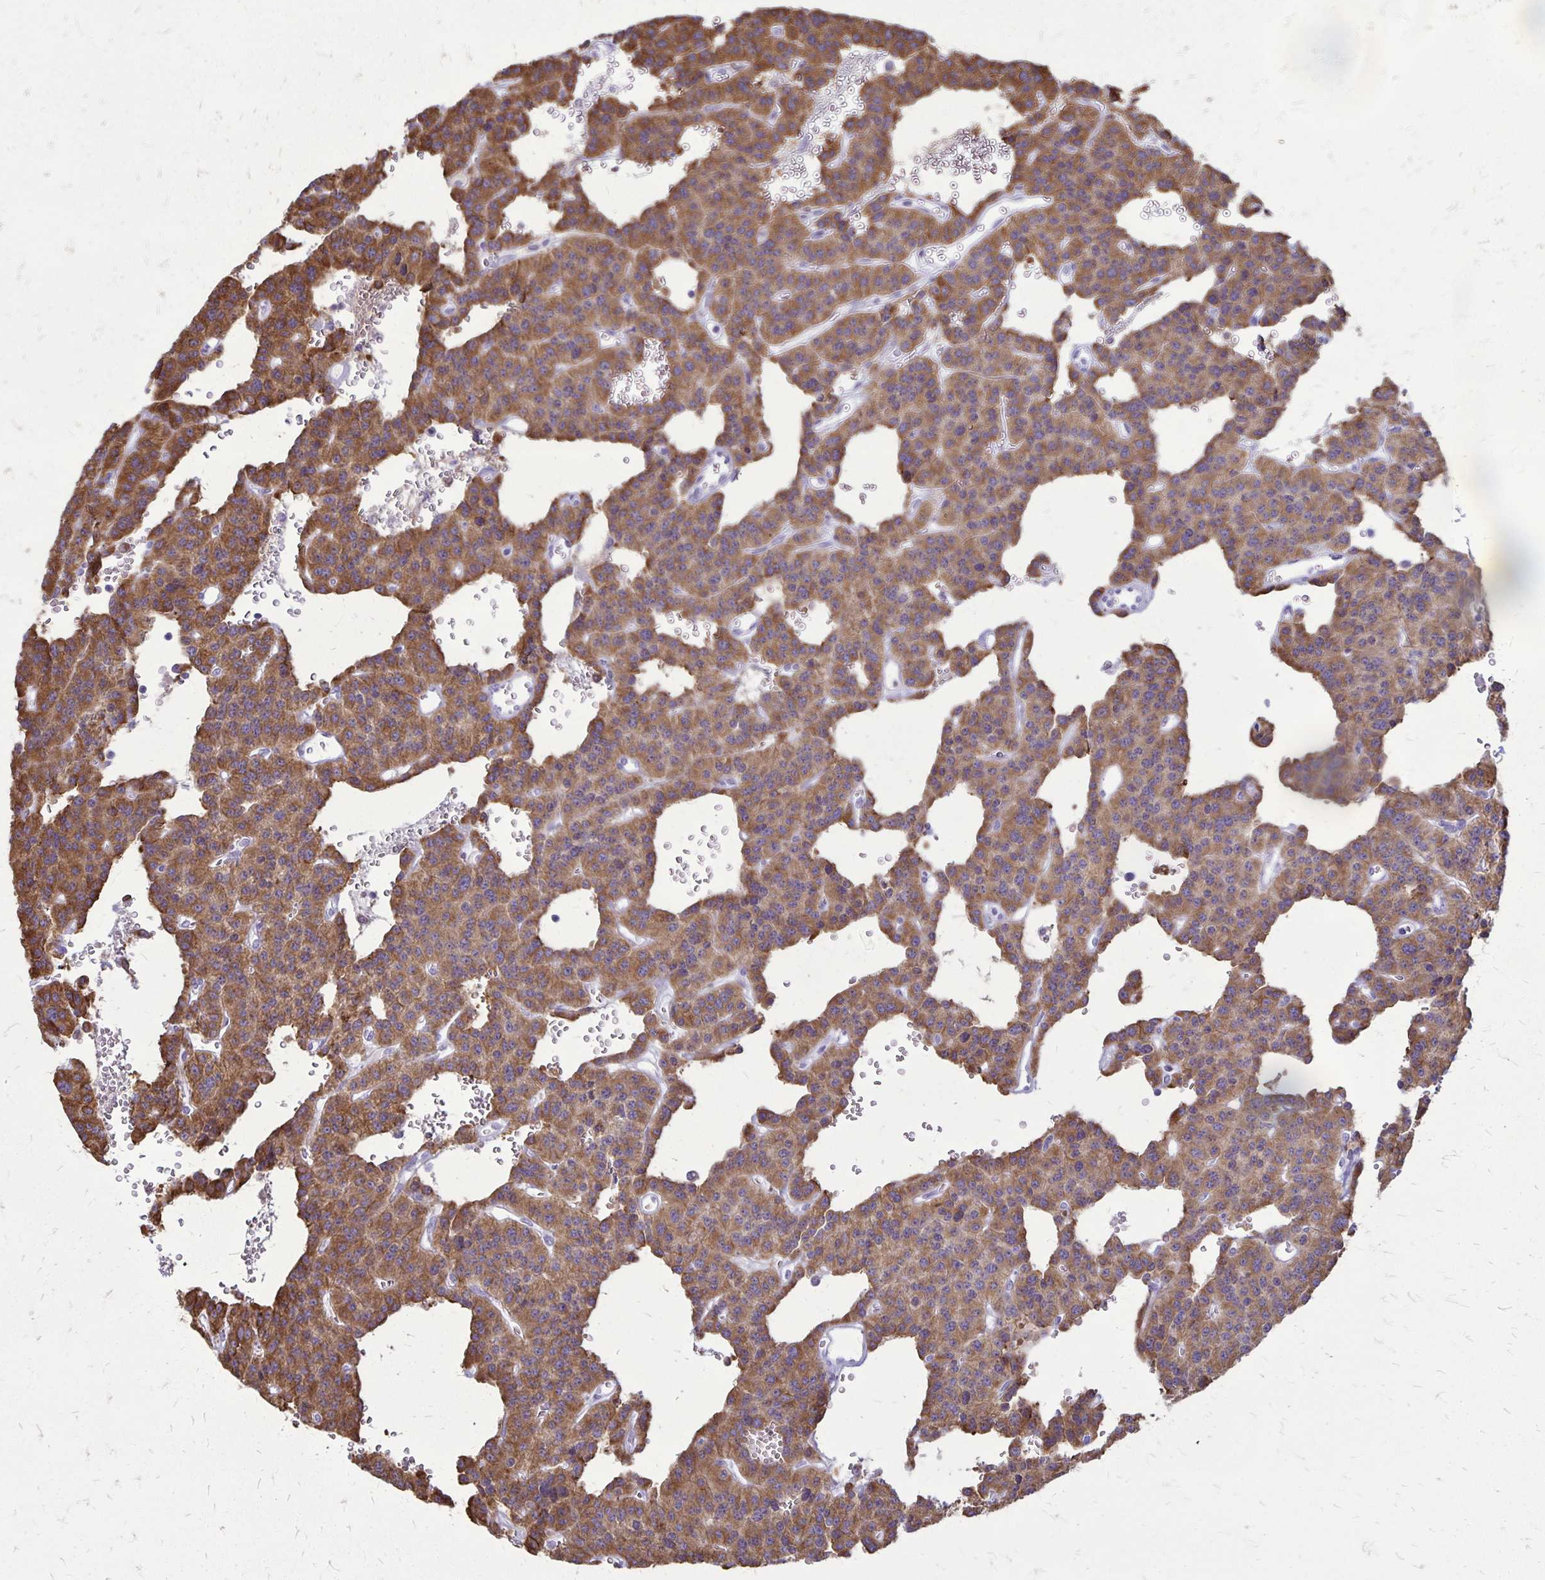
{"staining": {"intensity": "moderate", "quantity": ">75%", "location": "cytoplasmic/membranous"}, "tissue": "carcinoid", "cell_type": "Tumor cells", "image_type": "cancer", "snomed": [{"axis": "morphology", "description": "Carcinoid, malignant, NOS"}, {"axis": "topography", "description": "Lung"}], "caption": "IHC photomicrograph of carcinoid stained for a protein (brown), which exhibits medium levels of moderate cytoplasmic/membranous positivity in about >75% of tumor cells.", "gene": "RTN1", "patient": {"sex": "female", "age": 71}}